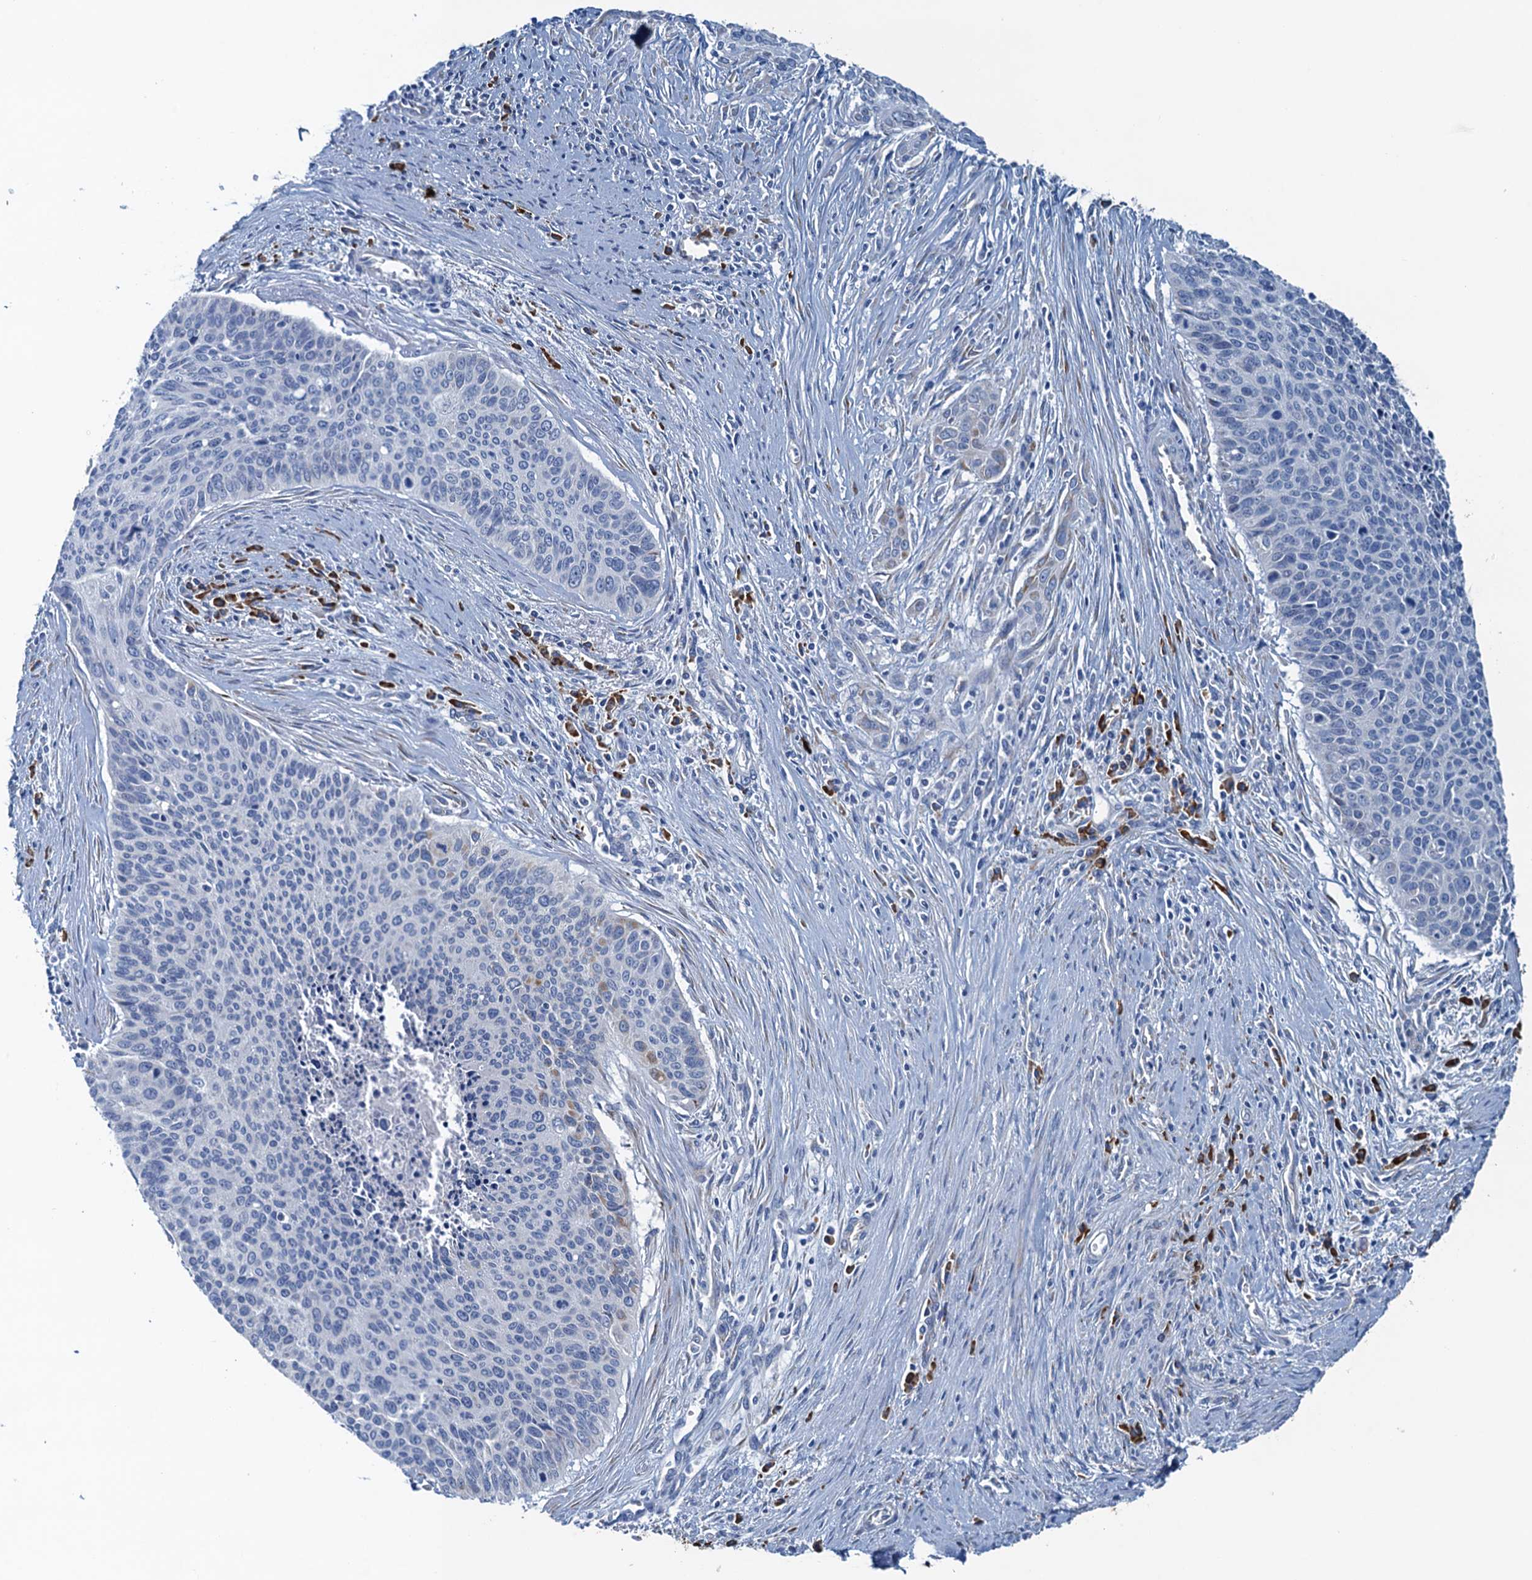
{"staining": {"intensity": "negative", "quantity": "none", "location": "none"}, "tissue": "cervical cancer", "cell_type": "Tumor cells", "image_type": "cancer", "snomed": [{"axis": "morphology", "description": "Squamous cell carcinoma, NOS"}, {"axis": "topography", "description": "Cervix"}], "caption": "An IHC histopathology image of cervical cancer is shown. There is no staining in tumor cells of cervical cancer. The staining was performed using DAB to visualize the protein expression in brown, while the nuclei were stained in blue with hematoxylin (Magnification: 20x).", "gene": "CBLIF", "patient": {"sex": "female", "age": 55}}